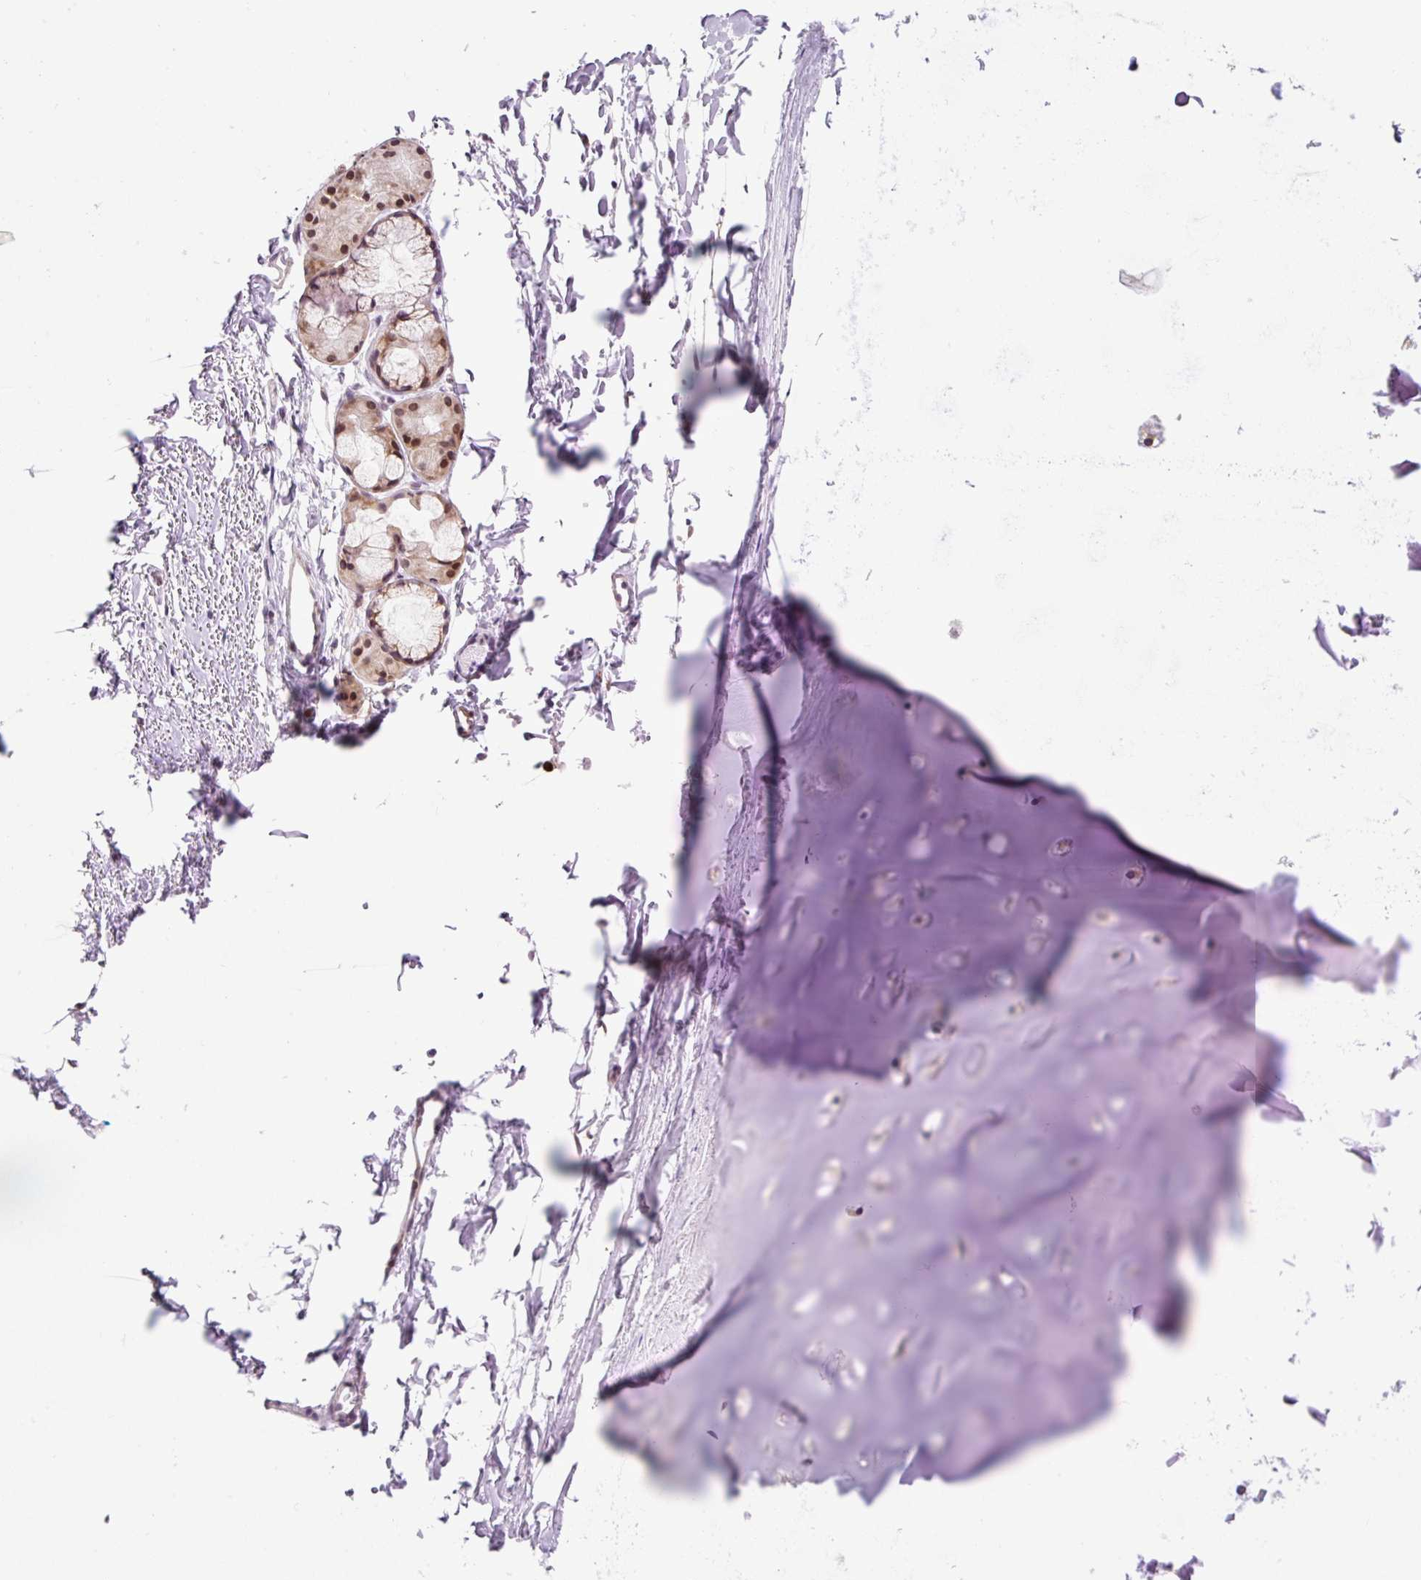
{"staining": {"intensity": "negative", "quantity": "none", "location": "none"}, "tissue": "adipose tissue", "cell_type": "Adipocytes", "image_type": "normal", "snomed": [{"axis": "morphology", "description": "Normal tissue, NOS"}, {"axis": "topography", "description": "Cartilage tissue"}, {"axis": "topography", "description": "Nasopharynx"}], "caption": "IHC histopathology image of normal adipose tissue: human adipose tissue stained with DAB demonstrates no significant protein positivity in adipocytes.", "gene": "RPL41", "patient": {"sex": "male", "age": 56}}